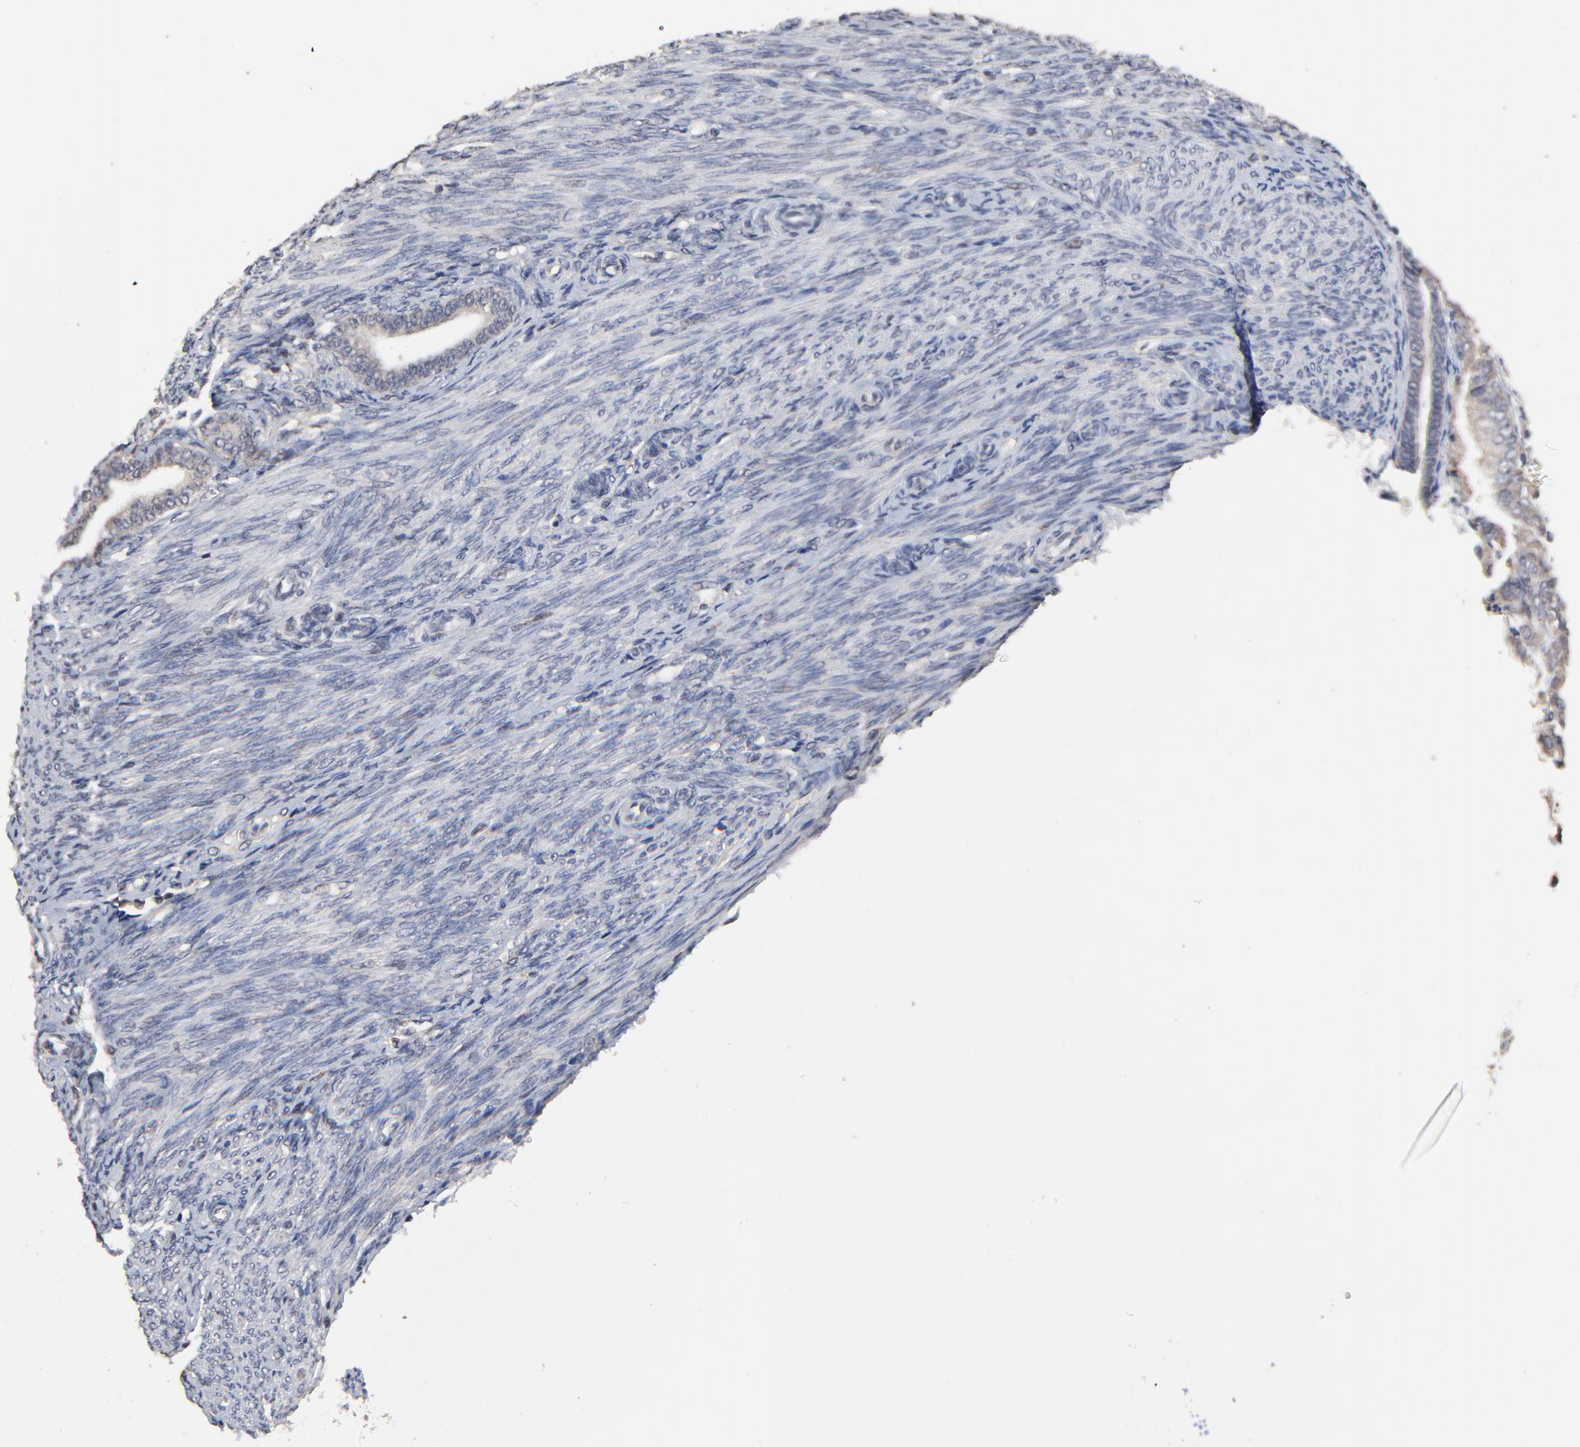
{"staining": {"intensity": "weak", "quantity": ">75%", "location": "cytoplasmic/membranous"}, "tissue": "endometrial cancer", "cell_type": "Tumor cells", "image_type": "cancer", "snomed": [{"axis": "morphology", "description": "Adenocarcinoma, NOS"}, {"axis": "topography", "description": "Endometrium"}], "caption": "Human endometrial cancer stained with a brown dye demonstrates weak cytoplasmic/membranous positive positivity in about >75% of tumor cells.", "gene": "VPREB3", "patient": {"sex": "female", "age": 79}}